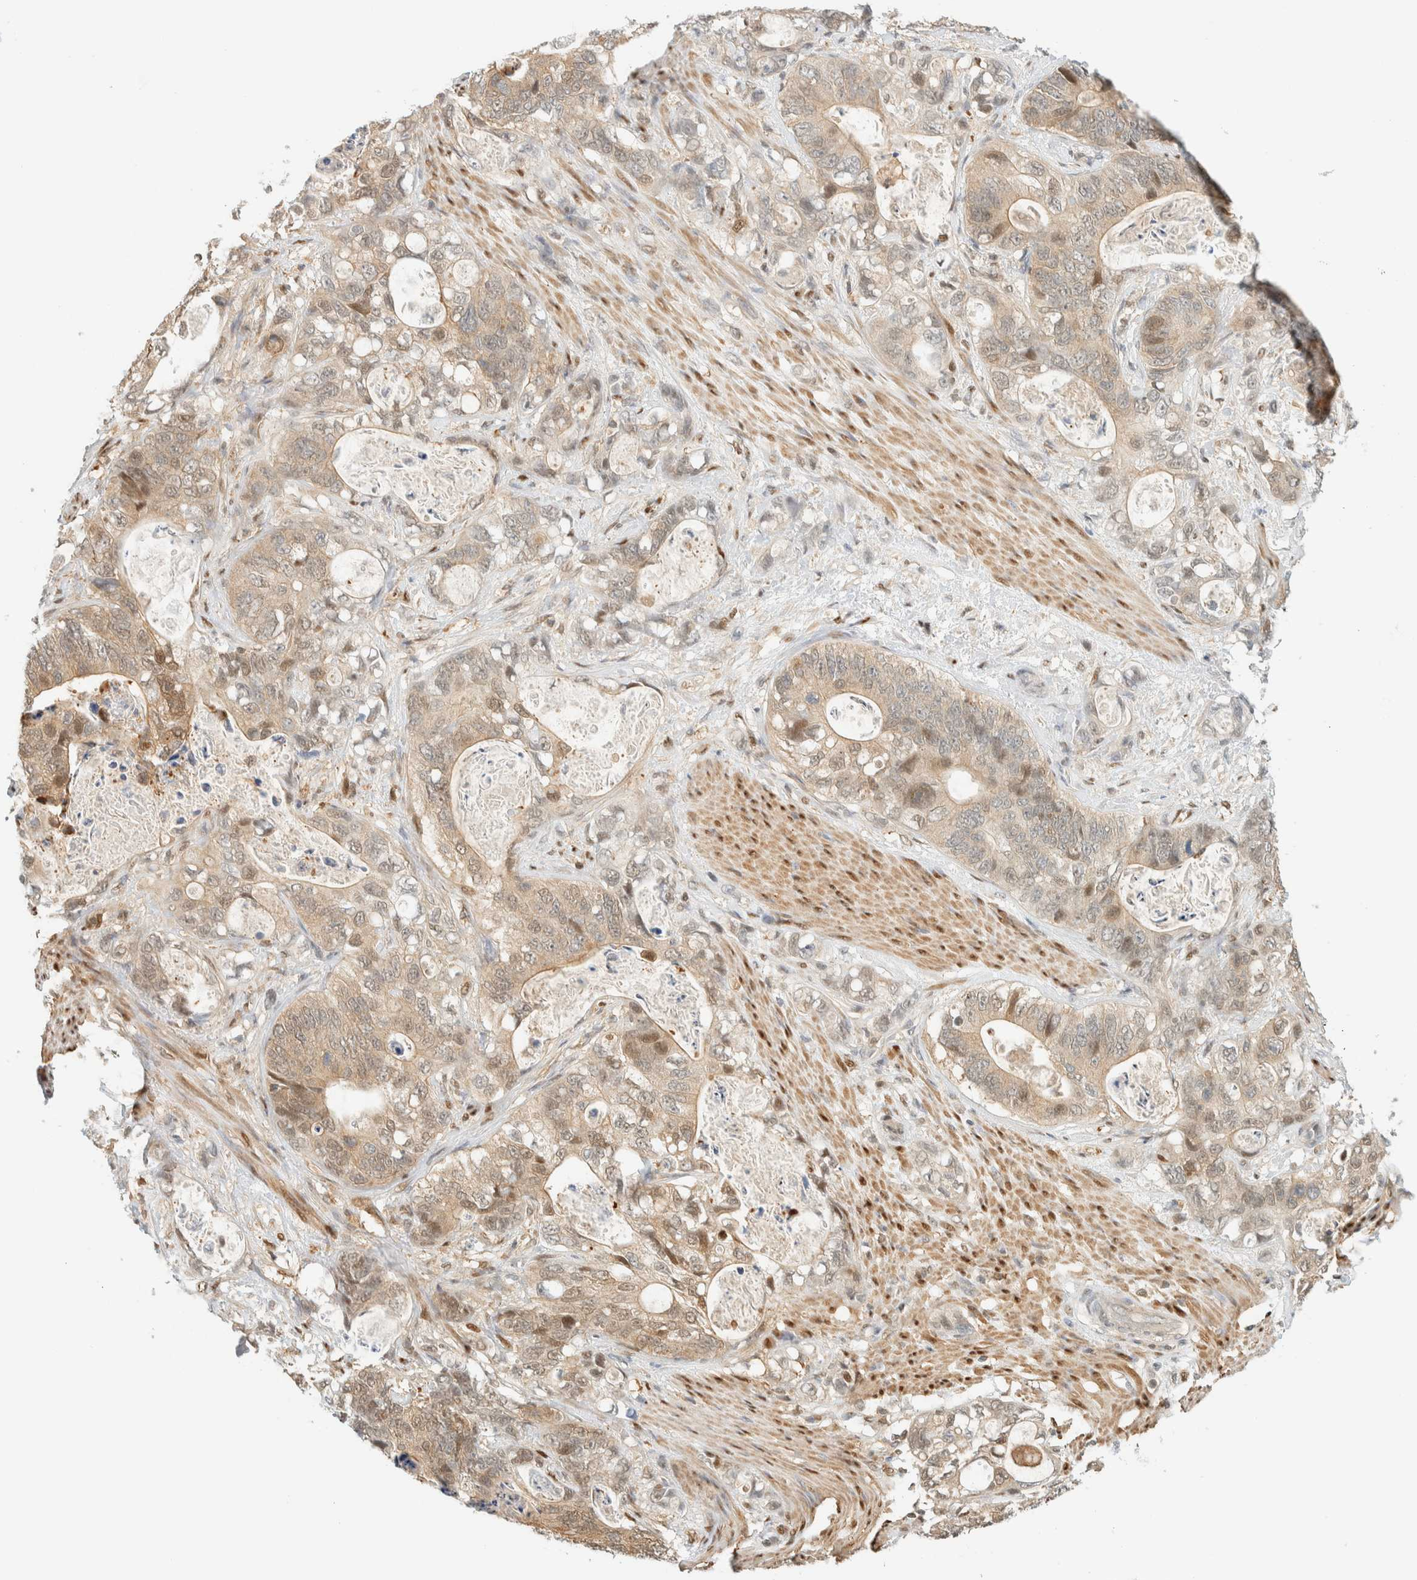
{"staining": {"intensity": "weak", "quantity": ">75%", "location": "cytoplasmic/membranous,nuclear"}, "tissue": "stomach cancer", "cell_type": "Tumor cells", "image_type": "cancer", "snomed": [{"axis": "morphology", "description": "Normal tissue, NOS"}, {"axis": "morphology", "description": "Adenocarcinoma, NOS"}, {"axis": "topography", "description": "Stomach"}], "caption": "Brown immunohistochemical staining in human stomach adenocarcinoma demonstrates weak cytoplasmic/membranous and nuclear staining in approximately >75% of tumor cells. Immunohistochemistry stains the protein of interest in brown and the nuclei are stained blue.", "gene": "ZBTB37", "patient": {"sex": "female", "age": 89}}